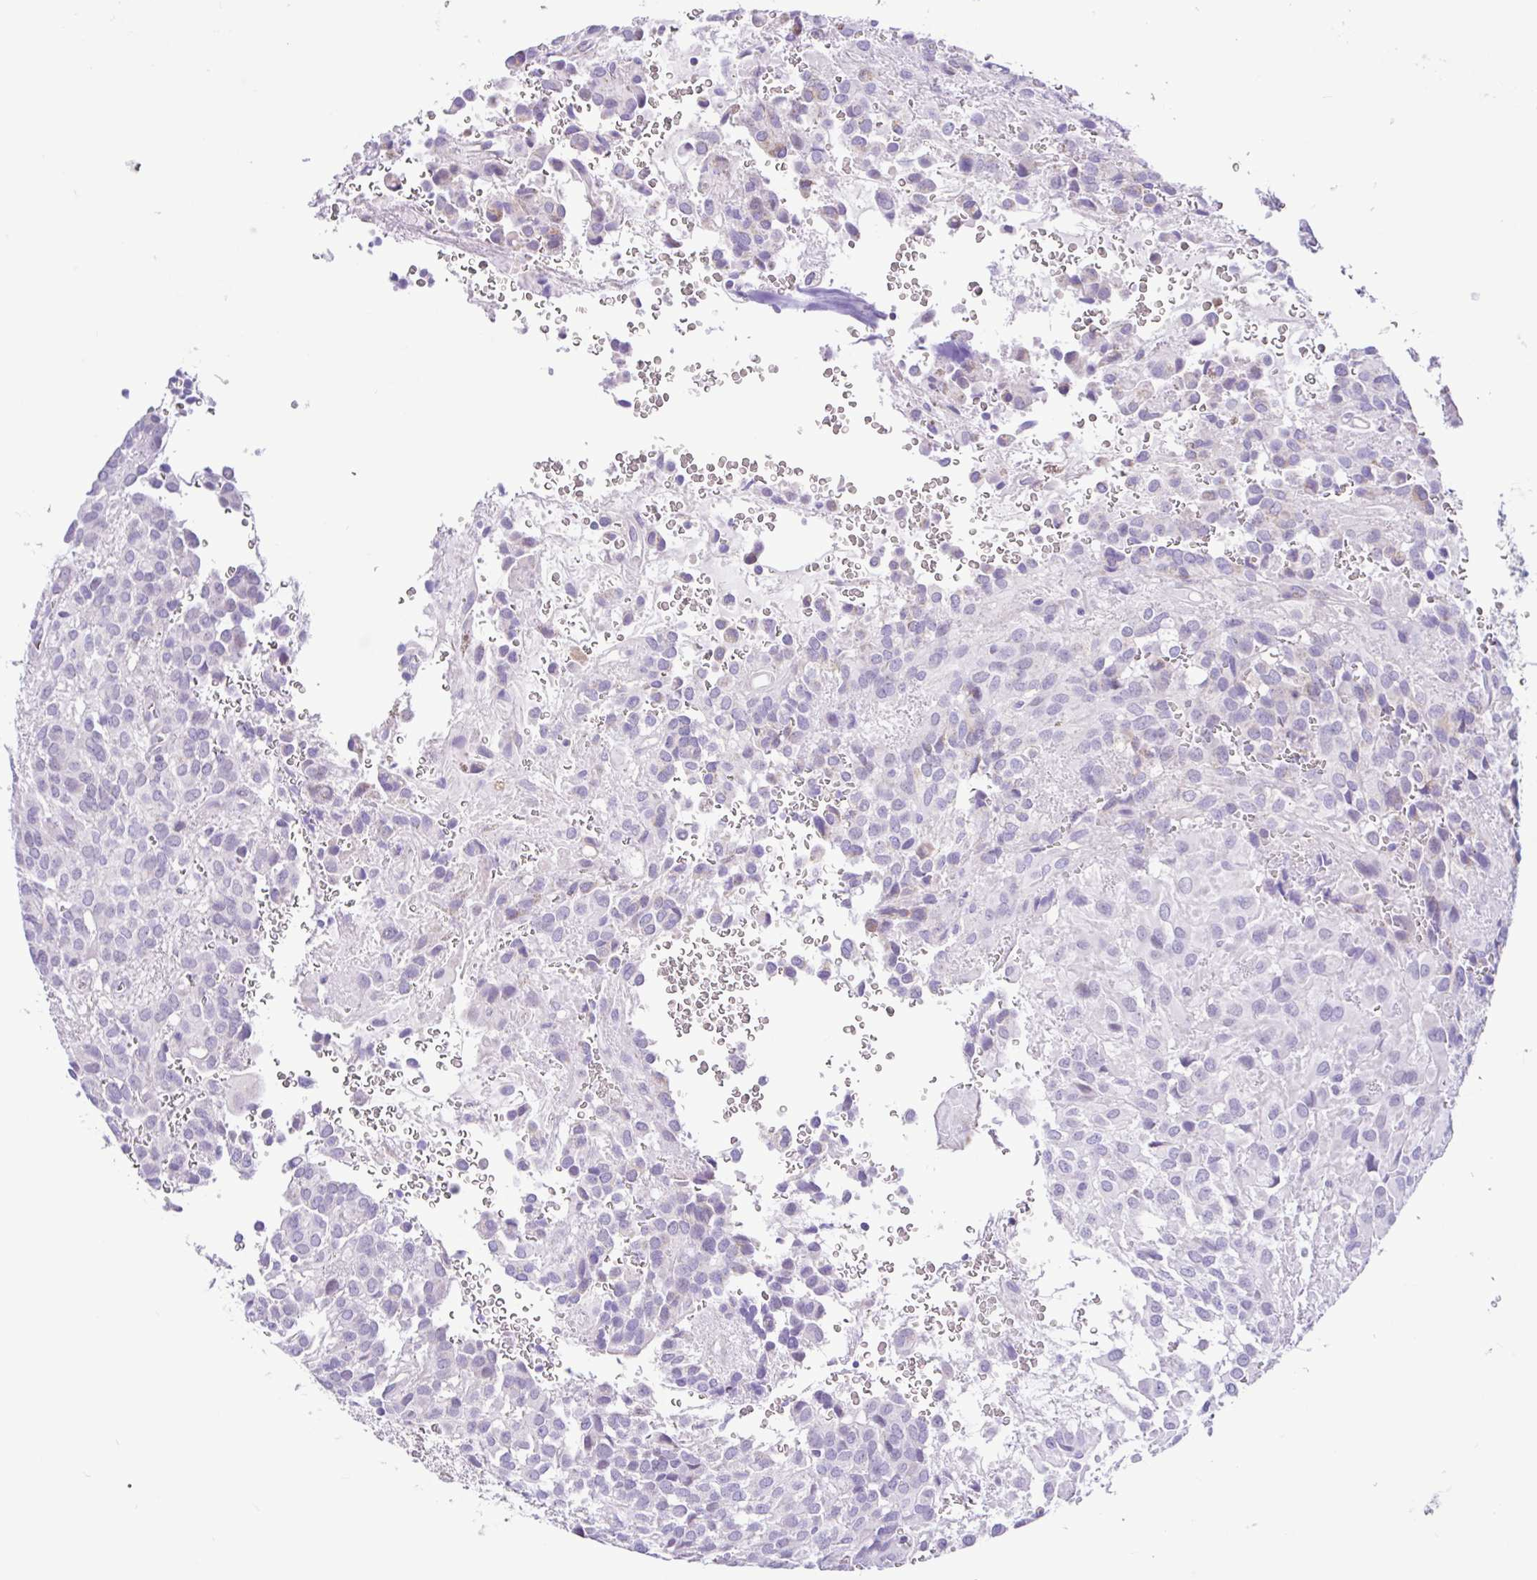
{"staining": {"intensity": "negative", "quantity": "none", "location": "none"}, "tissue": "glioma", "cell_type": "Tumor cells", "image_type": "cancer", "snomed": [{"axis": "morphology", "description": "Glioma, malignant, Low grade"}, {"axis": "topography", "description": "Brain"}], "caption": "IHC of human glioma exhibits no expression in tumor cells. (Immunohistochemistry (ihc), brightfield microscopy, high magnification).", "gene": "NDUFS2", "patient": {"sex": "male", "age": 56}}